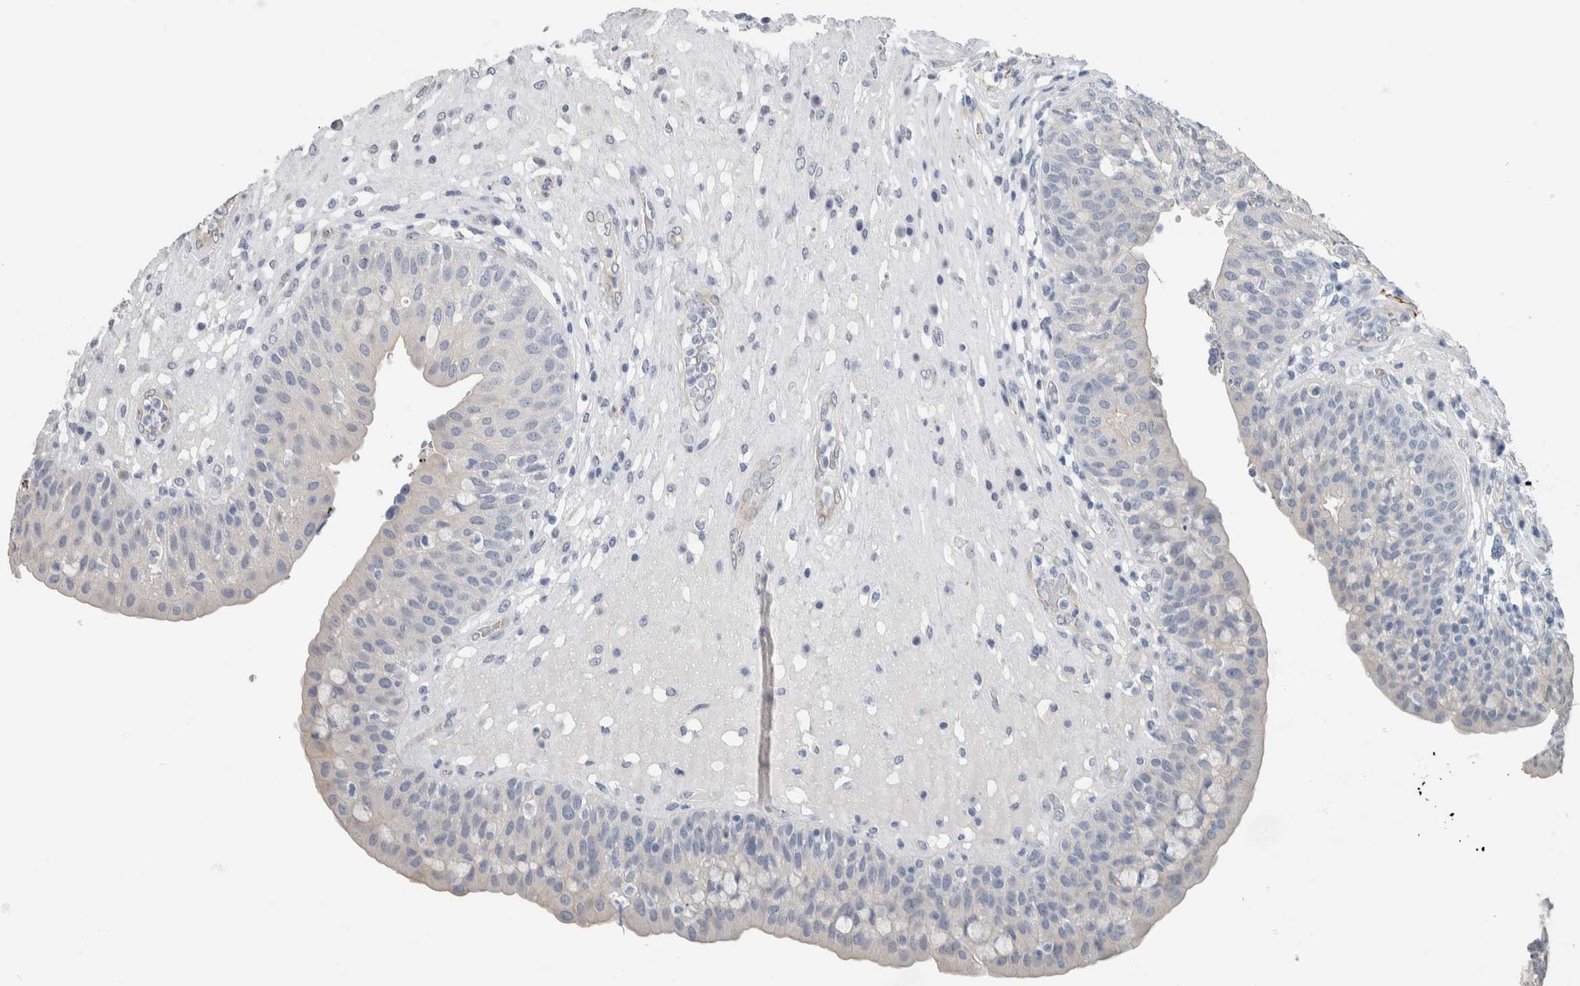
{"staining": {"intensity": "weak", "quantity": "<25%", "location": "cytoplasmic/membranous"}, "tissue": "urinary bladder", "cell_type": "Urothelial cells", "image_type": "normal", "snomed": [{"axis": "morphology", "description": "Normal tissue, NOS"}, {"axis": "topography", "description": "Urinary bladder"}], "caption": "The immunohistochemistry image has no significant staining in urothelial cells of urinary bladder. (DAB (3,3'-diaminobenzidine) immunohistochemistry with hematoxylin counter stain).", "gene": "NEFM", "patient": {"sex": "female", "age": 62}}